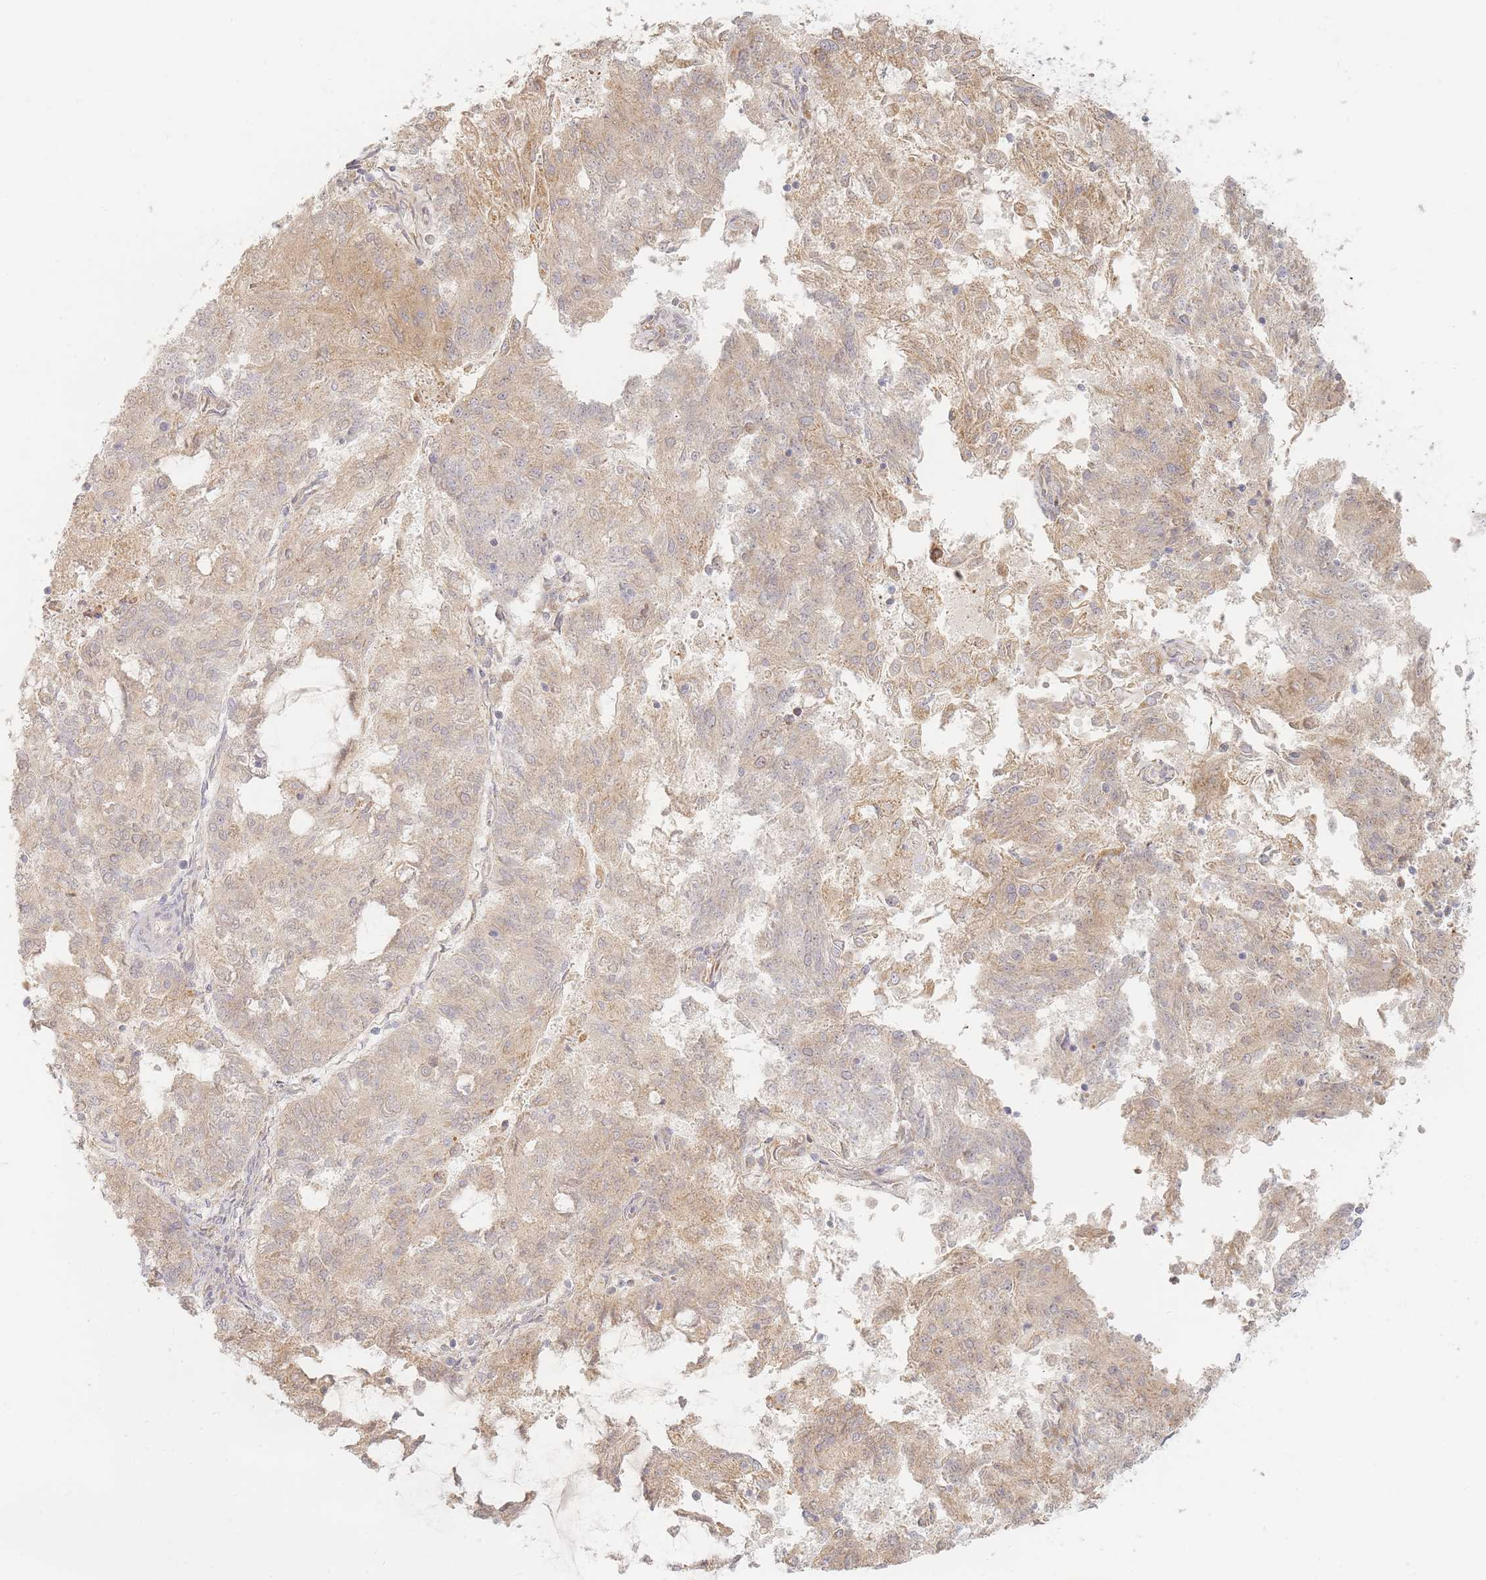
{"staining": {"intensity": "moderate", "quantity": ">75%", "location": "cytoplasmic/membranous"}, "tissue": "endometrial cancer", "cell_type": "Tumor cells", "image_type": "cancer", "snomed": [{"axis": "morphology", "description": "Adenocarcinoma, NOS"}, {"axis": "topography", "description": "Endometrium"}], "caption": "A micrograph showing moderate cytoplasmic/membranous positivity in approximately >75% of tumor cells in endometrial cancer, as visualized by brown immunohistochemical staining.", "gene": "ZKSCAN7", "patient": {"sex": "female", "age": 82}}